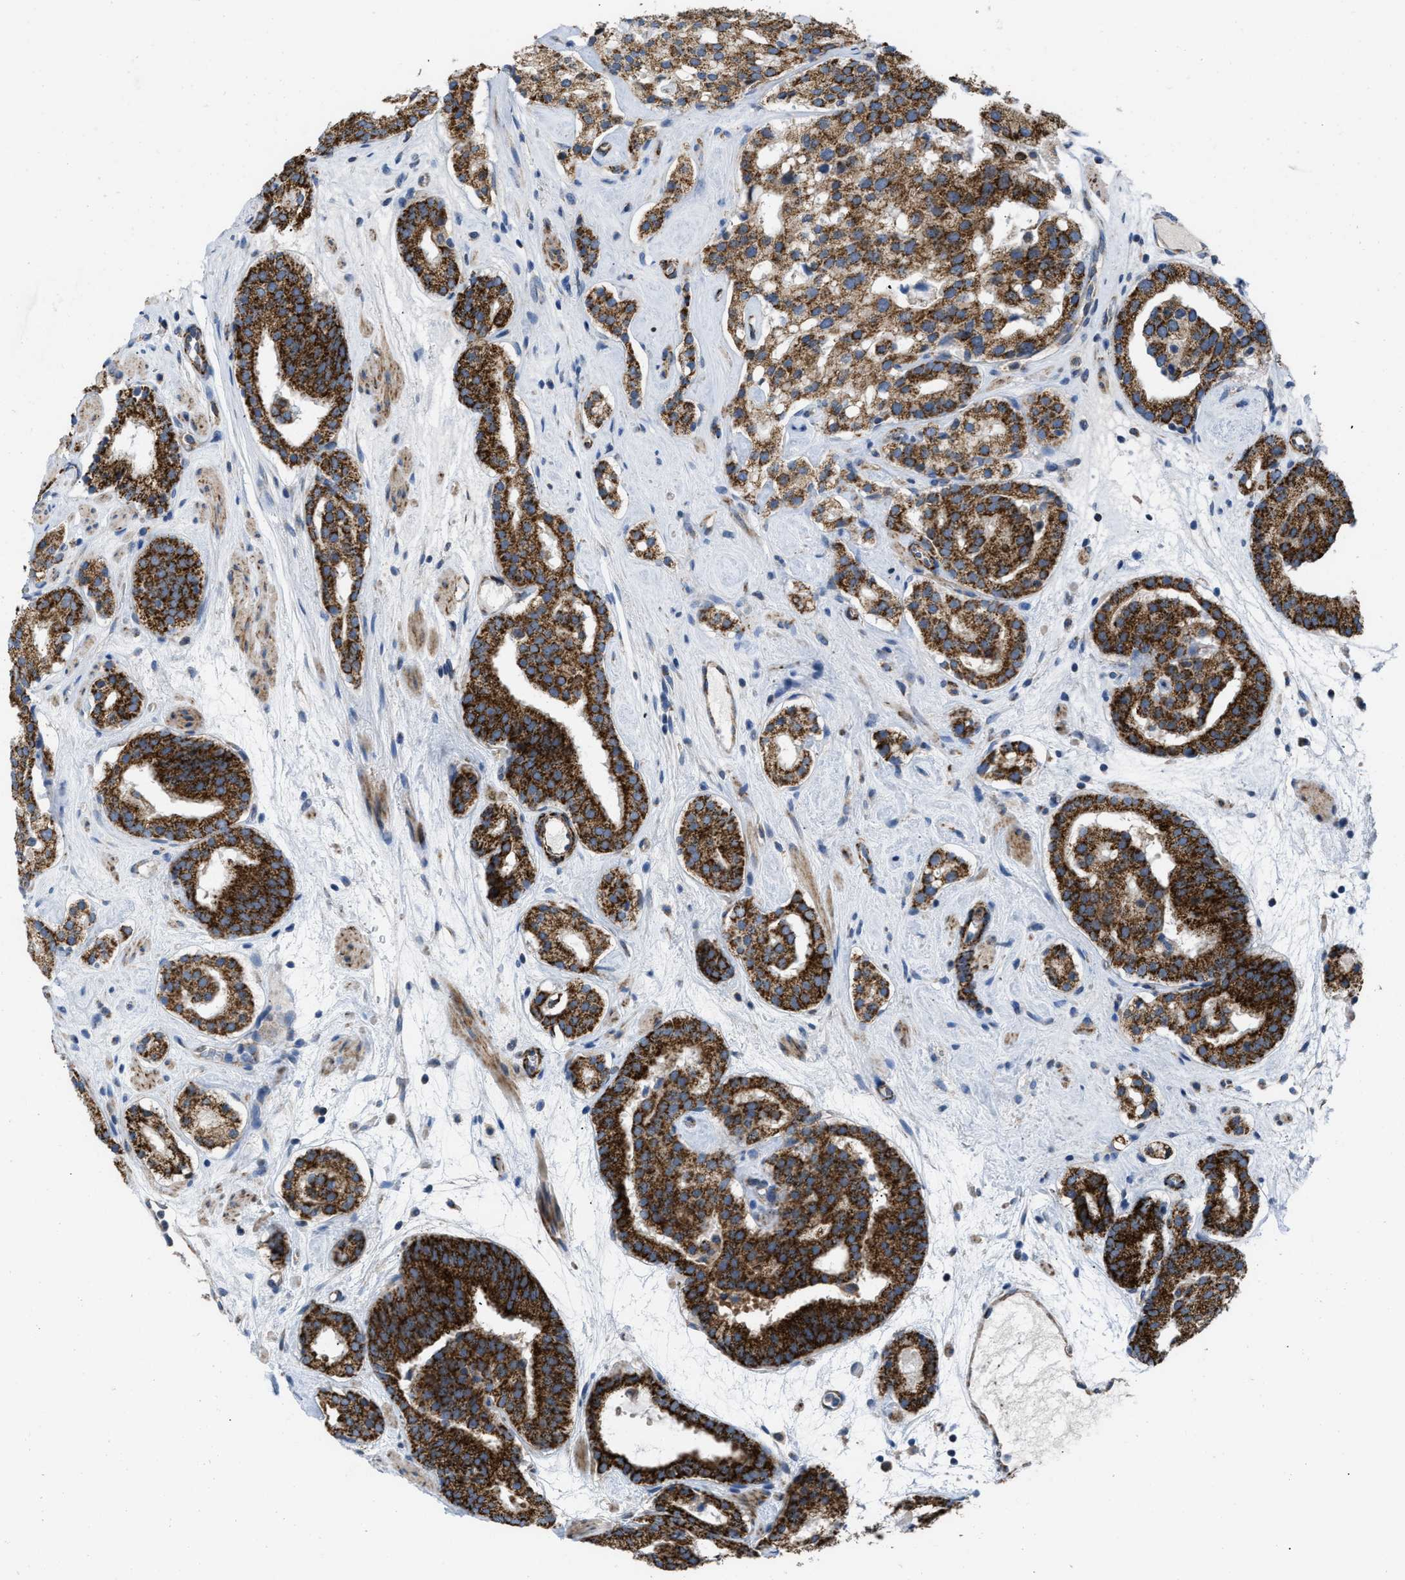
{"staining": {"intensity": "strong", "quantity": ">75%", "location": "cytoplasmic/membranous"}, "tissue": "prostate cancer", "cell_type": "Tumor cells", "image_type": "cancer", "snomed": [{"axis": "morphology", "description": "Adenocarcinoma, Low grade"}, {"axis": "topography", "description": "Prostate"}], "caption": "Immunohistochemical staining of human low-grade adenocarcinoma (prostate) demonstrates high levels of strong cytoplasmic/membranous protein expression in approximately >75% of tumor cells.", "gene": "AKAP1", "patient": {"sex": "male", "age": 69}}